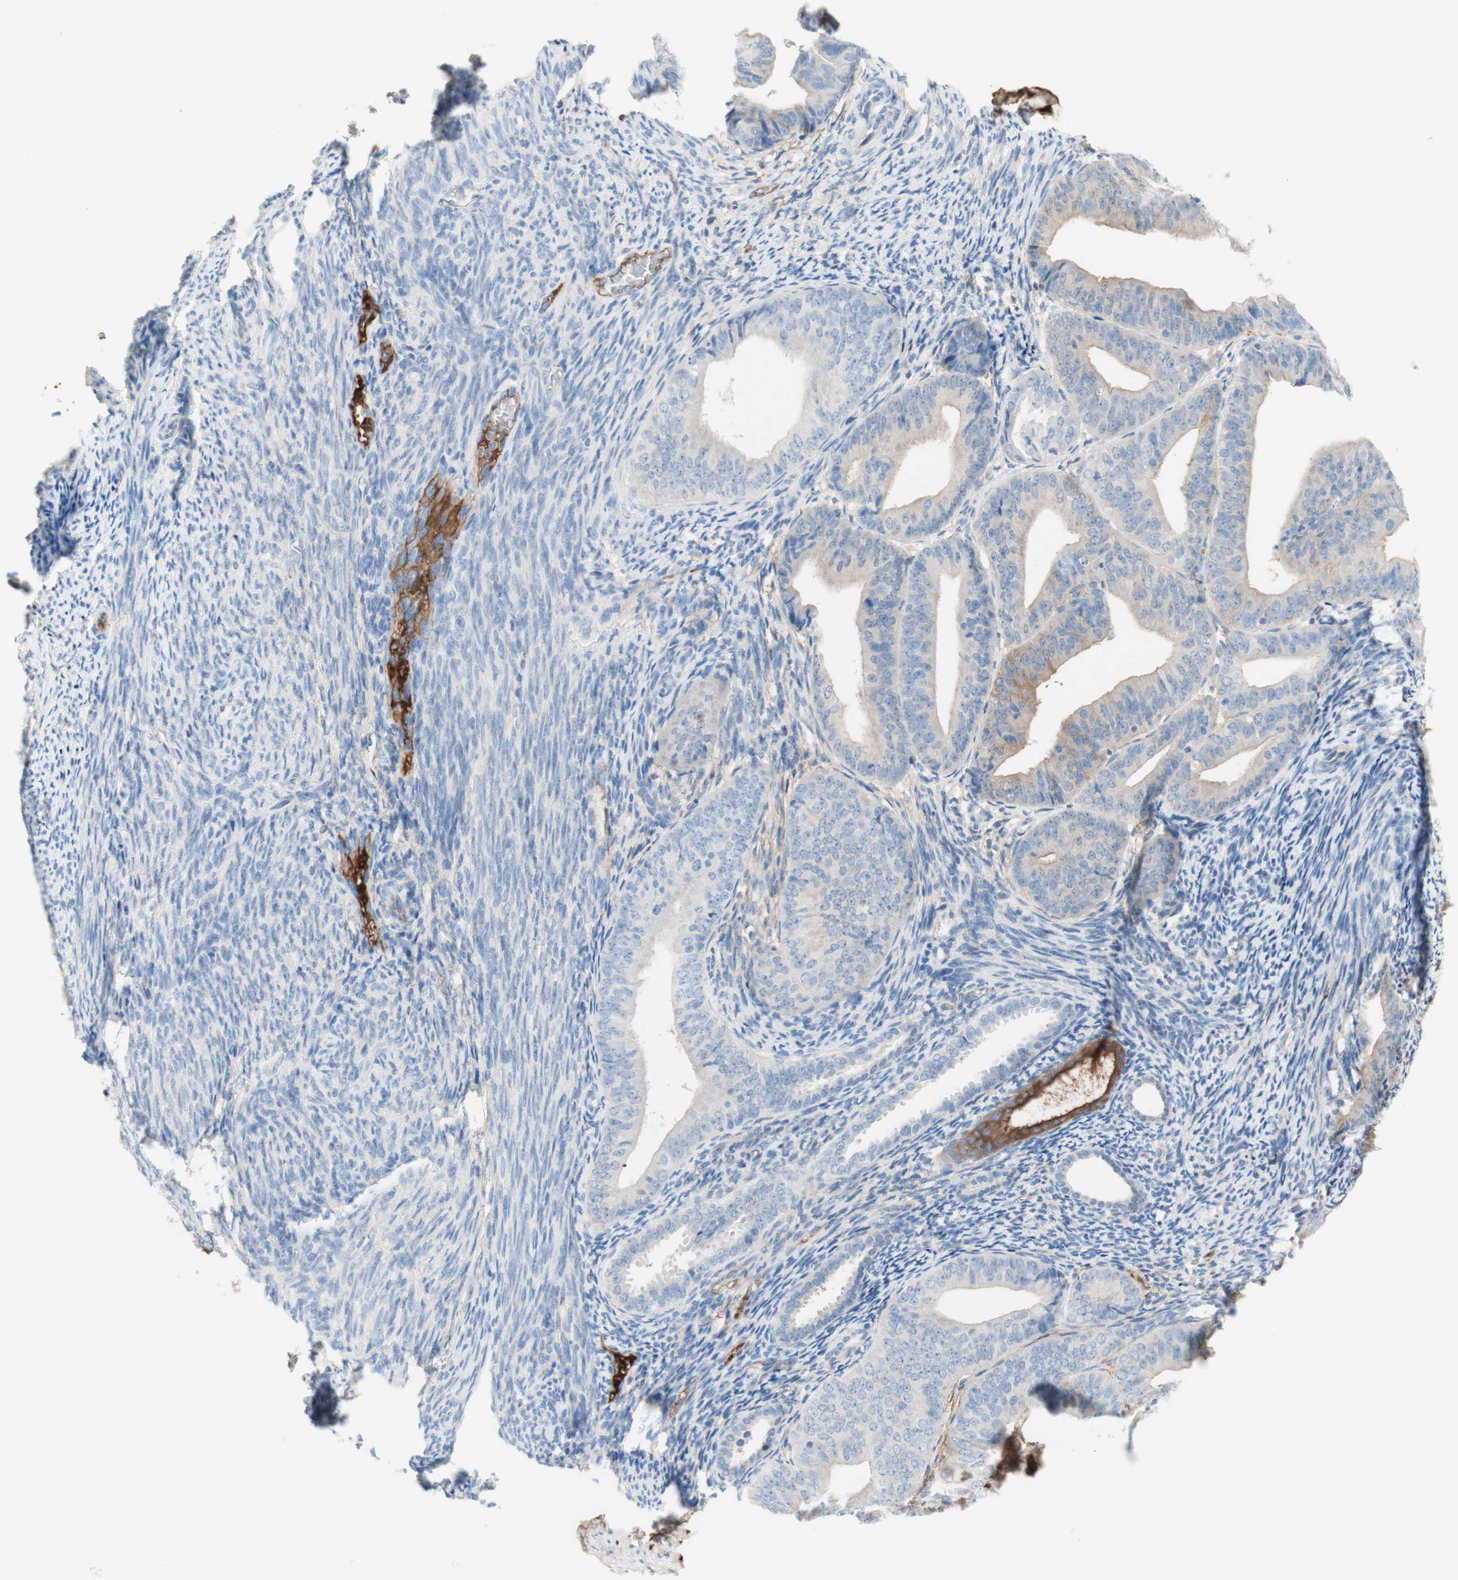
{"staining": {"intensity": "weak", "quantity": "<25%", "location": "cytoplasmic/membranous"}, "tissue": "endometrial cancer", "cell_type": "Tumor cells", "image_type": "cancer", "snomed": [{"axis": "morphology", "description": "Adenocarcinoma, NOS"}, {"axis": "topography", "description": "Endometrium"}], "caption": "Immunohistochemistry micrograph of neoplastic tissue: human endometrial cancer (adenocarcinoma) stained with DAB (3,3'-diaminobenzidine) shows no significant protein staining in tumor cells.", "gene": "KNG1", "patient": {"sex": "female", "age": 63}}